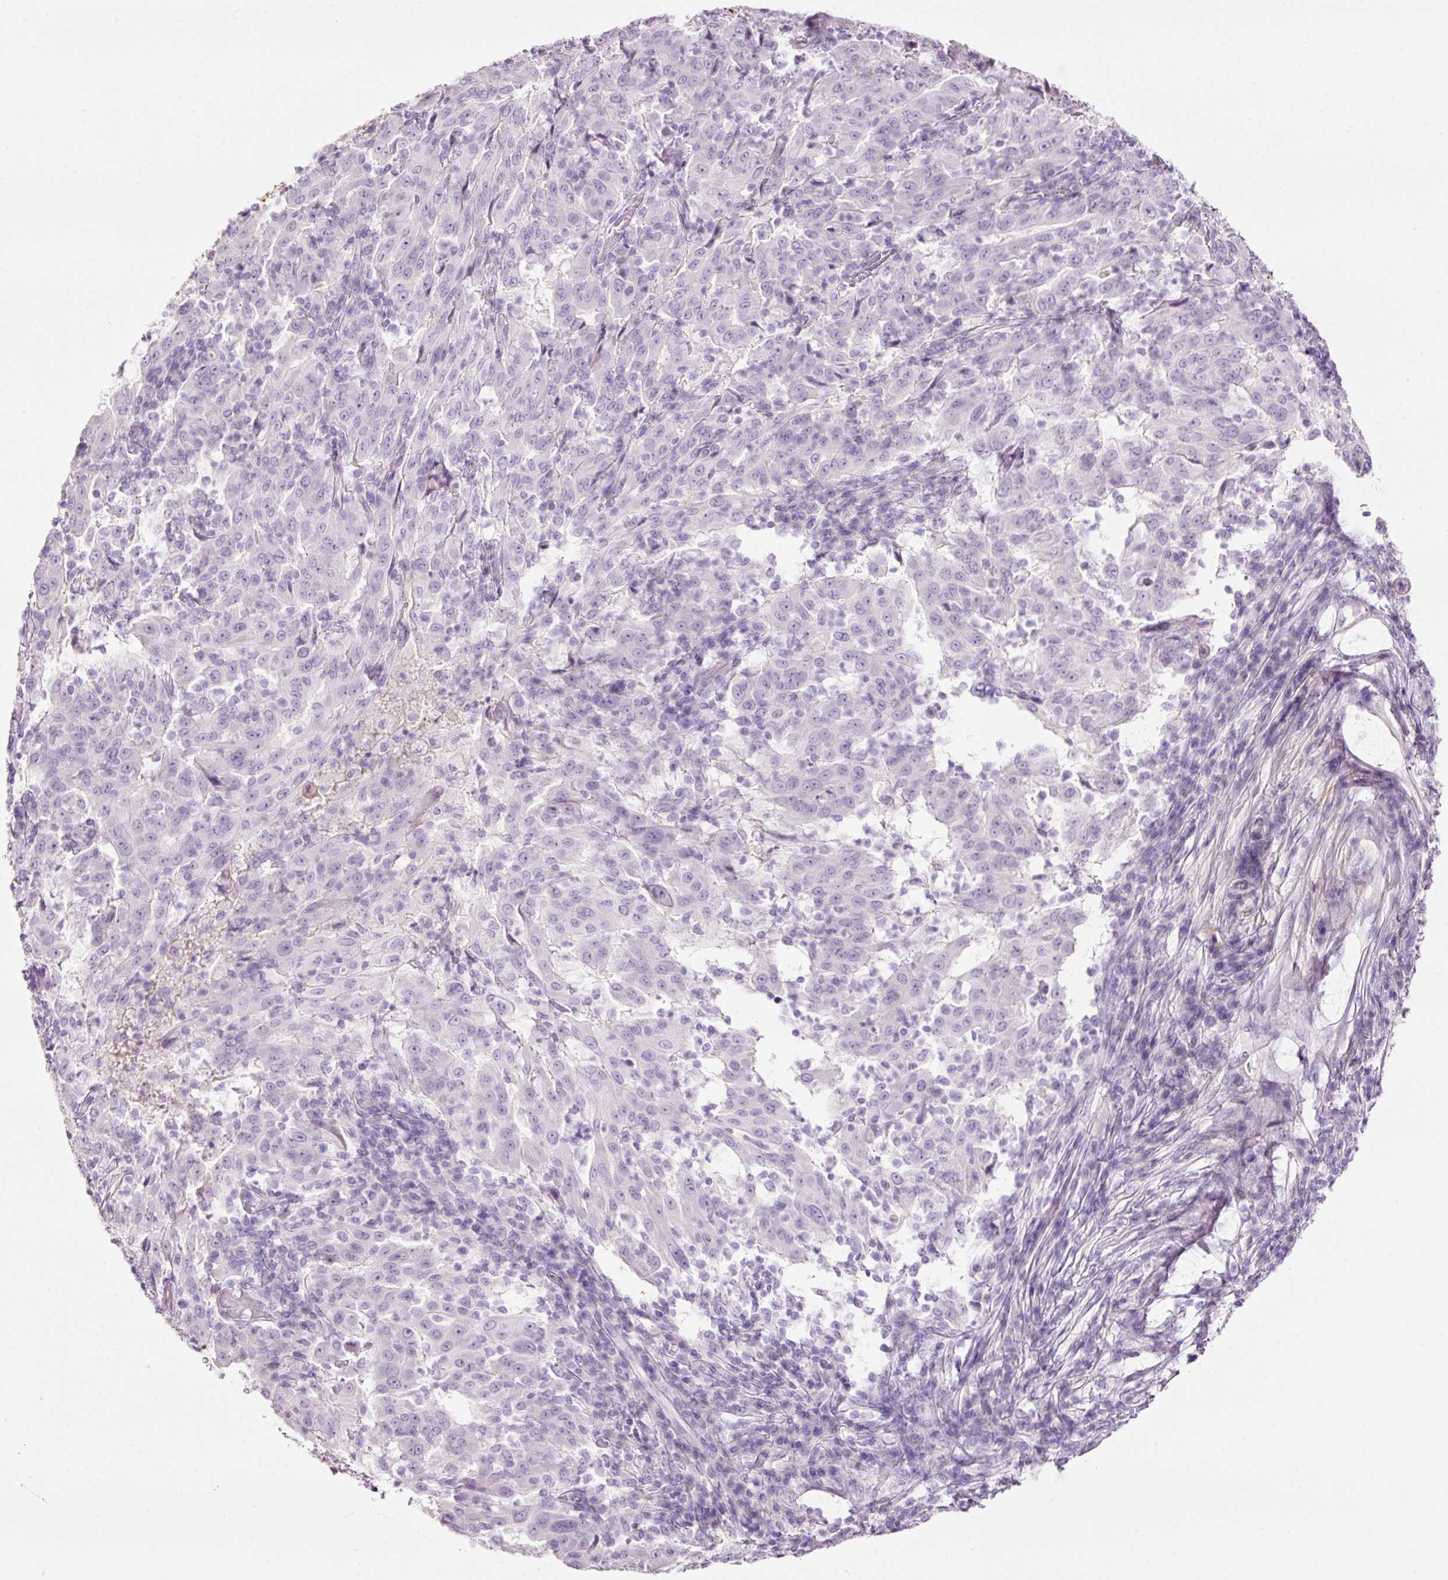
{"staining": {"intensity": "negative", "quantity": "none", "location": "none"}, "tissue": "pancreatic cancer", "cell_type": "Tumor cells", "image_type": "cancer", "snomed": [{"axis": "morphology", "description": "Adenocarcinoma, NOS"}, {"axis": "topography", "description": "Pancreas"}], "caption": "This is an immunohistochemistry (IHC) image of pancreatic cancer (adenocarcinoma). There is no positivity in tumor cells.", "gene": "MFAP4", "patient": {"sex": "male", "age": 63}}